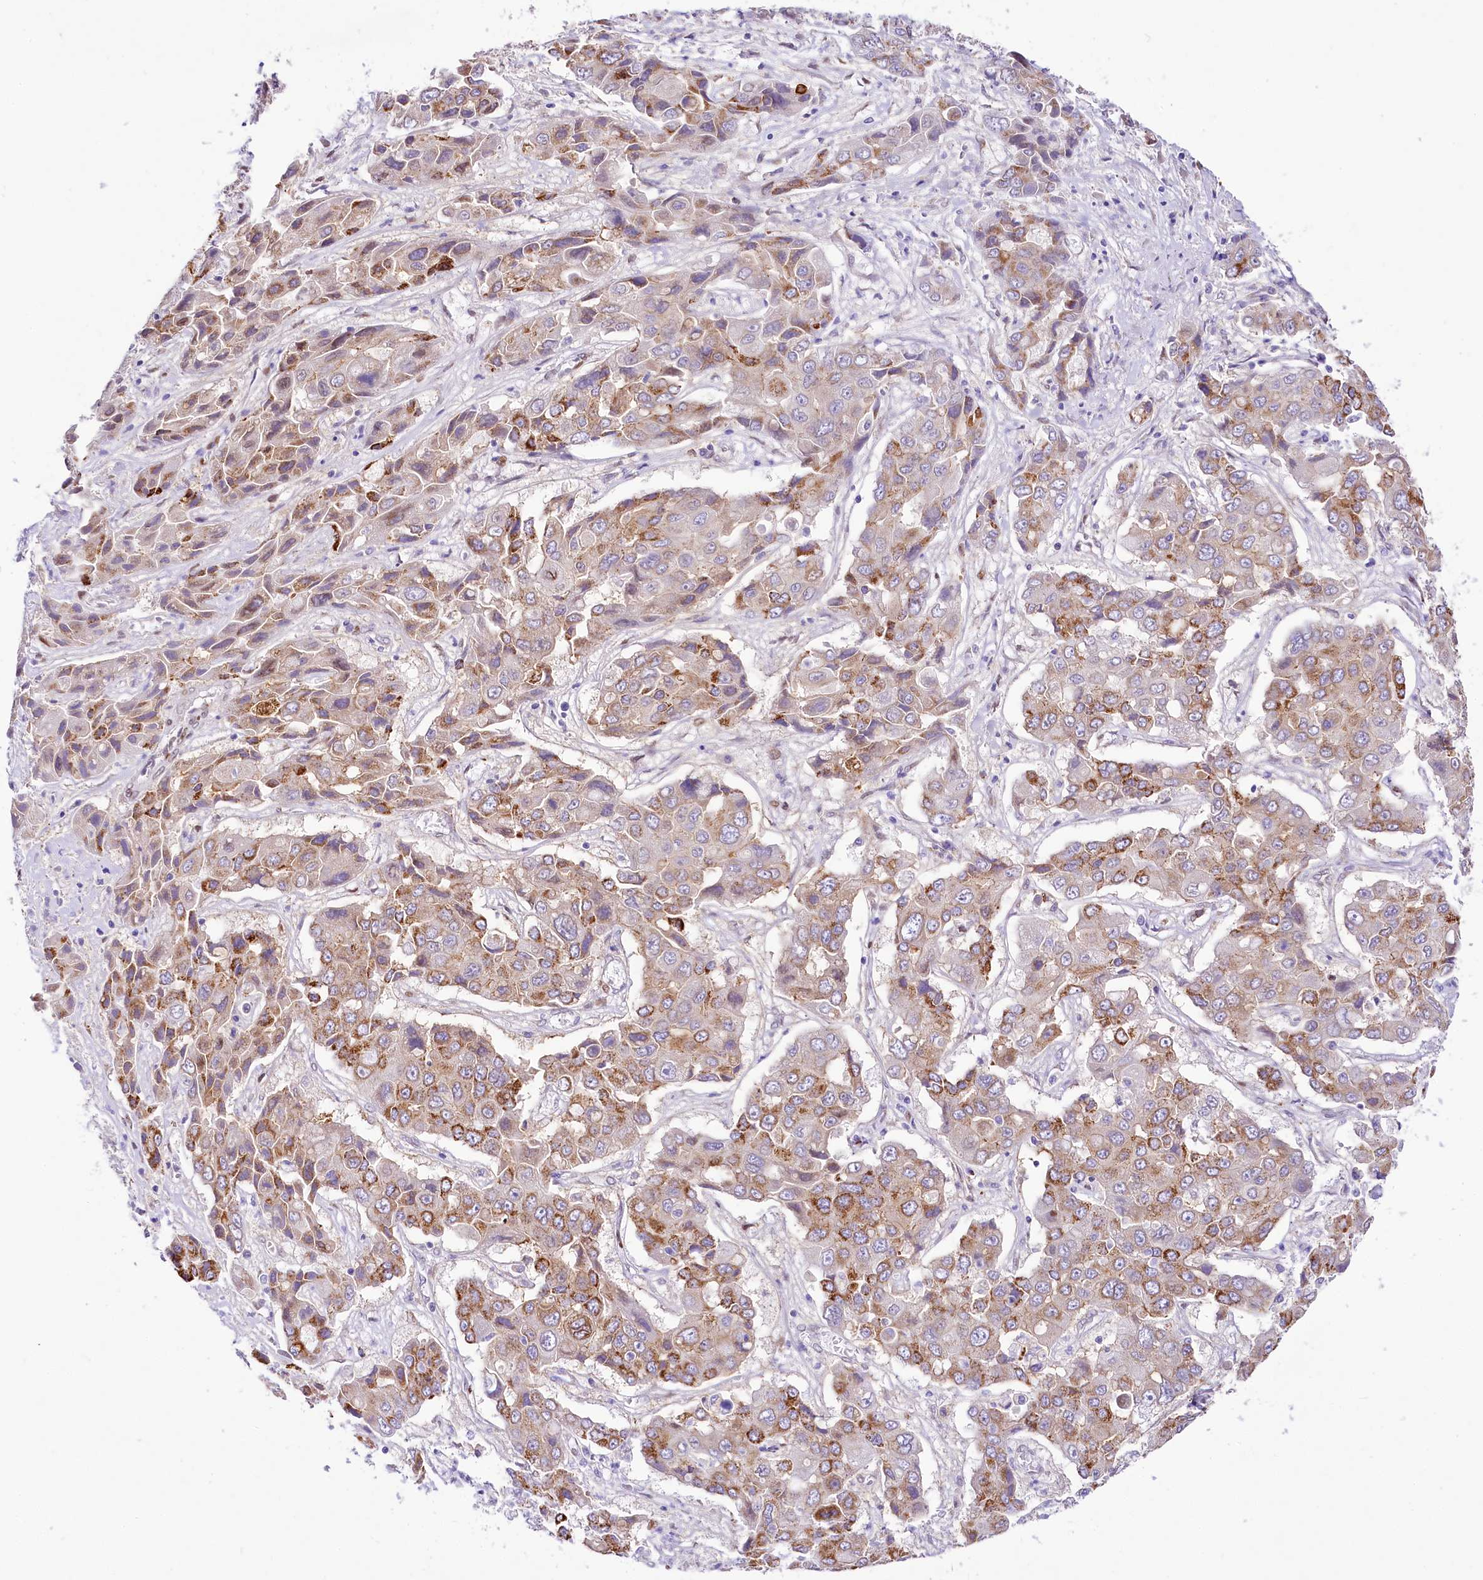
{"staining": {"intensity": "moderate", "quantity": "25%-75%", "location": "cytoplasmic/membranous"}, "tissue": "liver cancer", "cell_type": "Tumor cells", "image_type": "cancer", "snomed": [{"axis": "morphology", "description": "Cholangiocarcinoma"}, {"axis": "topography", "description": "Liver"}], "caption": "Protein expression by immunohistochemistry (IHC) demonstrates moderate cytoplasmic/membranous positivity in about 25%-75% of tumor cells in liver cancer (cholangiocarcinoma).", "gene": "PPIP5K2", "patient": {"sex": "male", "age": 67}}